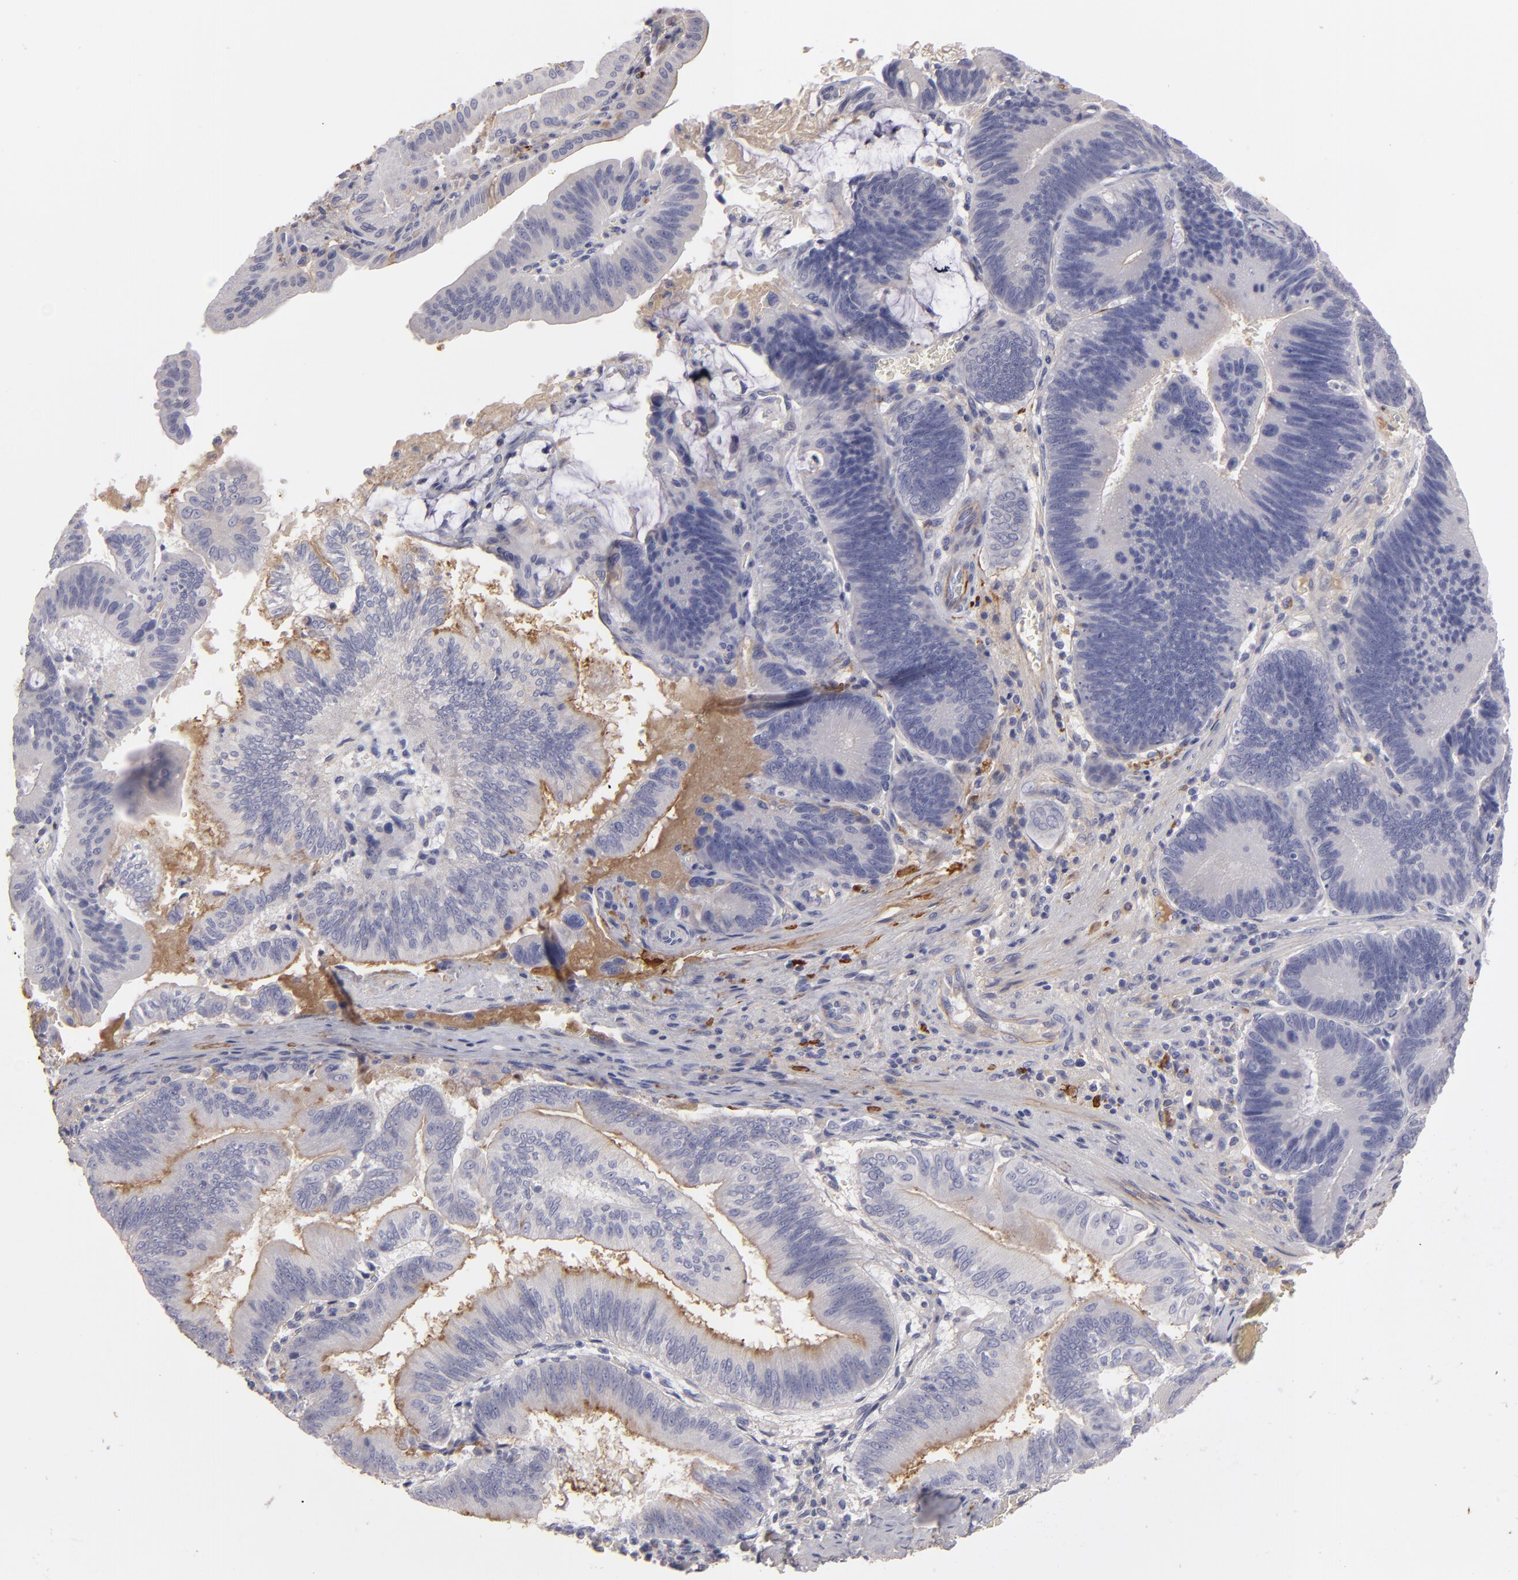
{"staining": {"intensity": "negative", "quantity": "none", "location": "none"}, "tissue": "pancreatic cancer", "cell_type": "Tumor cells", "image_type": "cancer", "snomed": [{"axis": "morphology", "description": "Adenocarcinoma, NOS"}, {"axis": "topography", "description": "Pancreas"}], "caption": "A high-resolution histopathology image shows immunohistochemistry (IHC) staining of adenocarcinoma (pancreatic), which shows no significant staining in tumor cells. (DAB IHC with hematoxylin counter stain).", "gene": "FBLN1", "patient": {"sex": "male", "age": 82}}